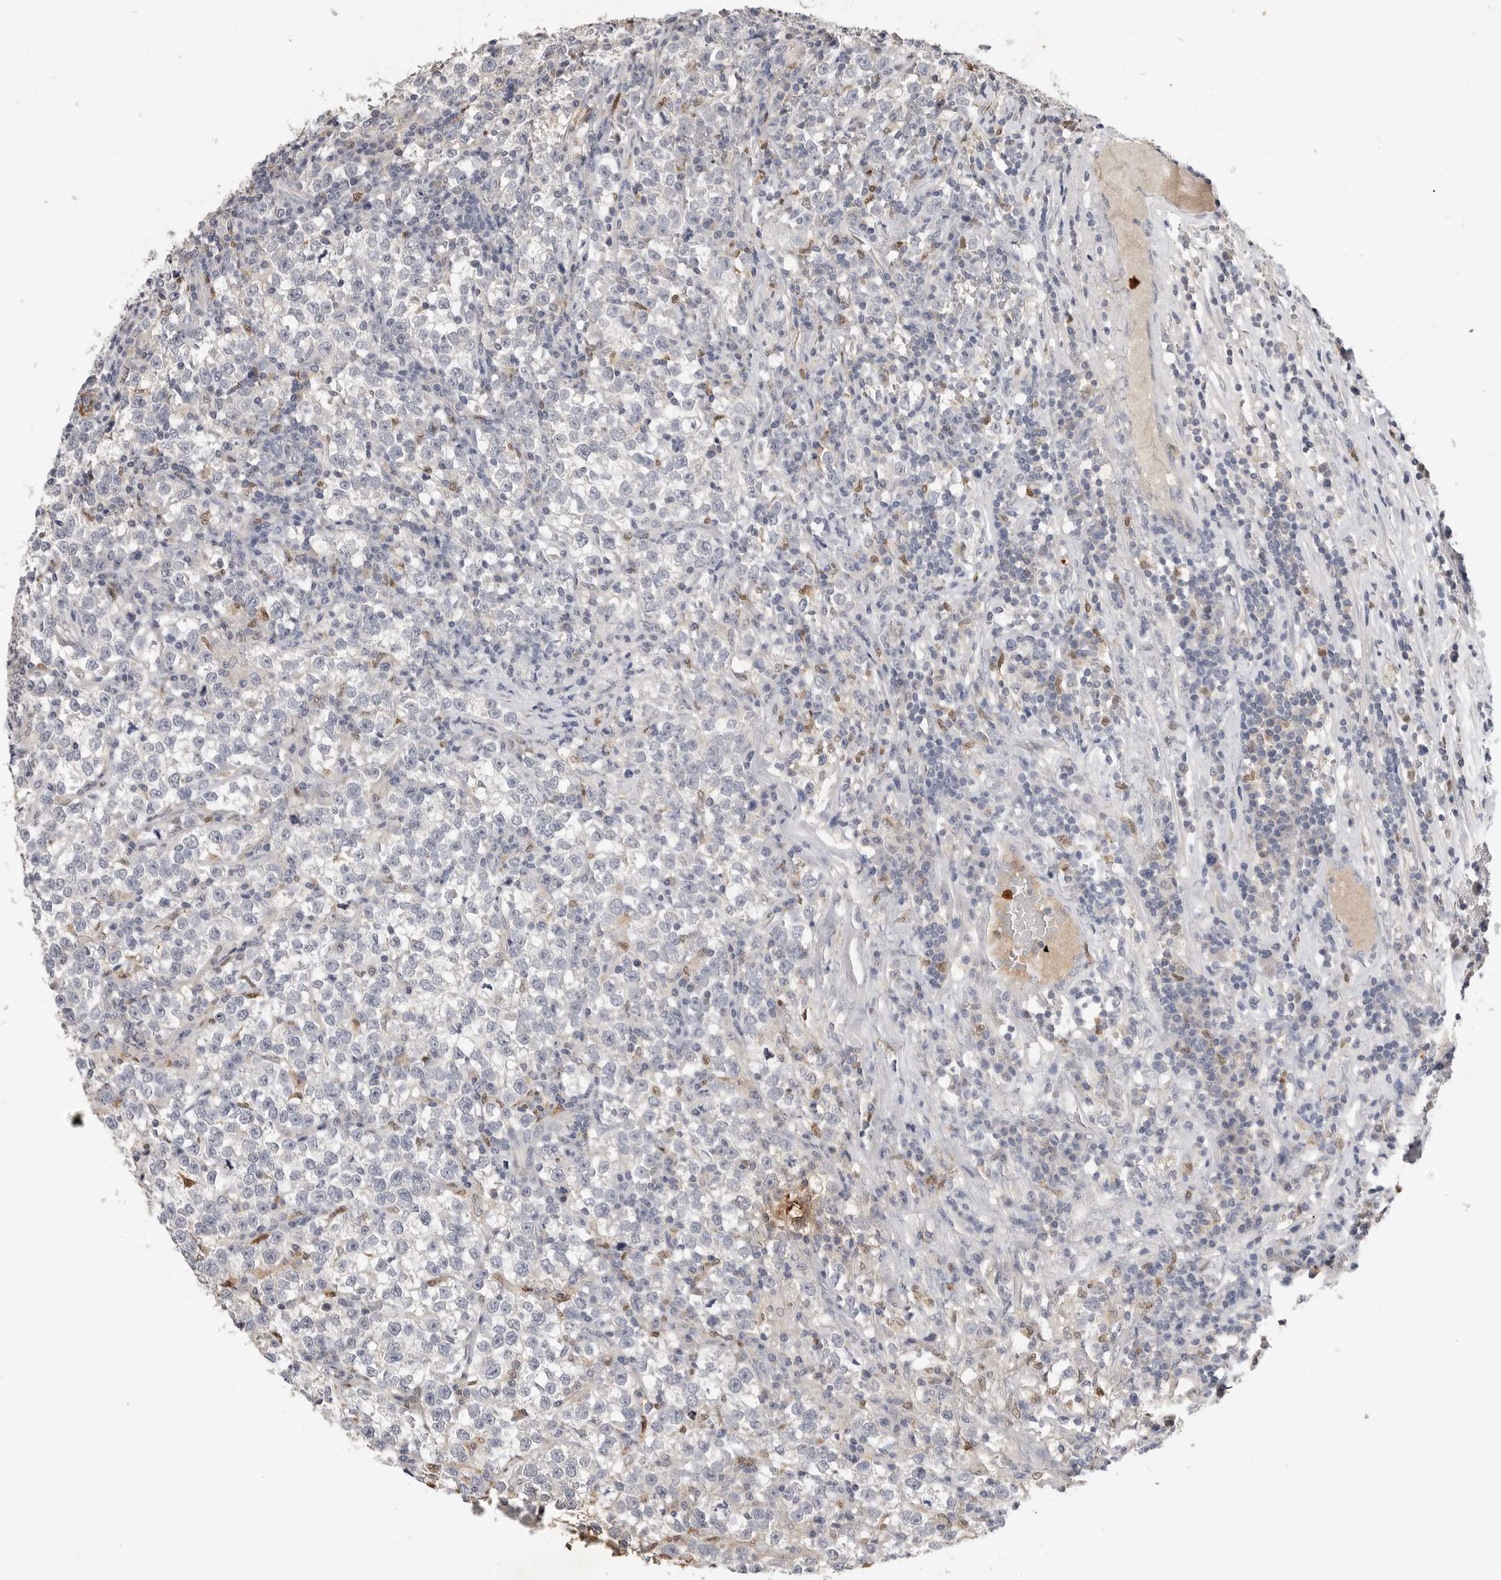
{"staining": {"intensity": "negative", "quantity": "none", "location": "none"}, "tissue": "testis cancer", "cell_type": "Tumor cells", "image_type": "cancer", "snomed": [{"axis": "morphology", "description": "Normal tissue, NOS"}, {"axis": "morphology", "description": "Seminoma, NOS"}, {"axis": "topography", "description": "Testis"}], "caption": "This image is of testis seminoma stained with immunohistochemistry to label a protein in brown with the nuclei are counter-stained blue. There is no staining in tumor cells. Brightfield microscopy of immunohistochemistry (IHC) stained with DAB (3,3'-diaminobenzidine) (brown) and hematoxylin (blue), captured at high magnification.", "gene": "LTBR", "patient": {"sex": "male", "age": 43}}